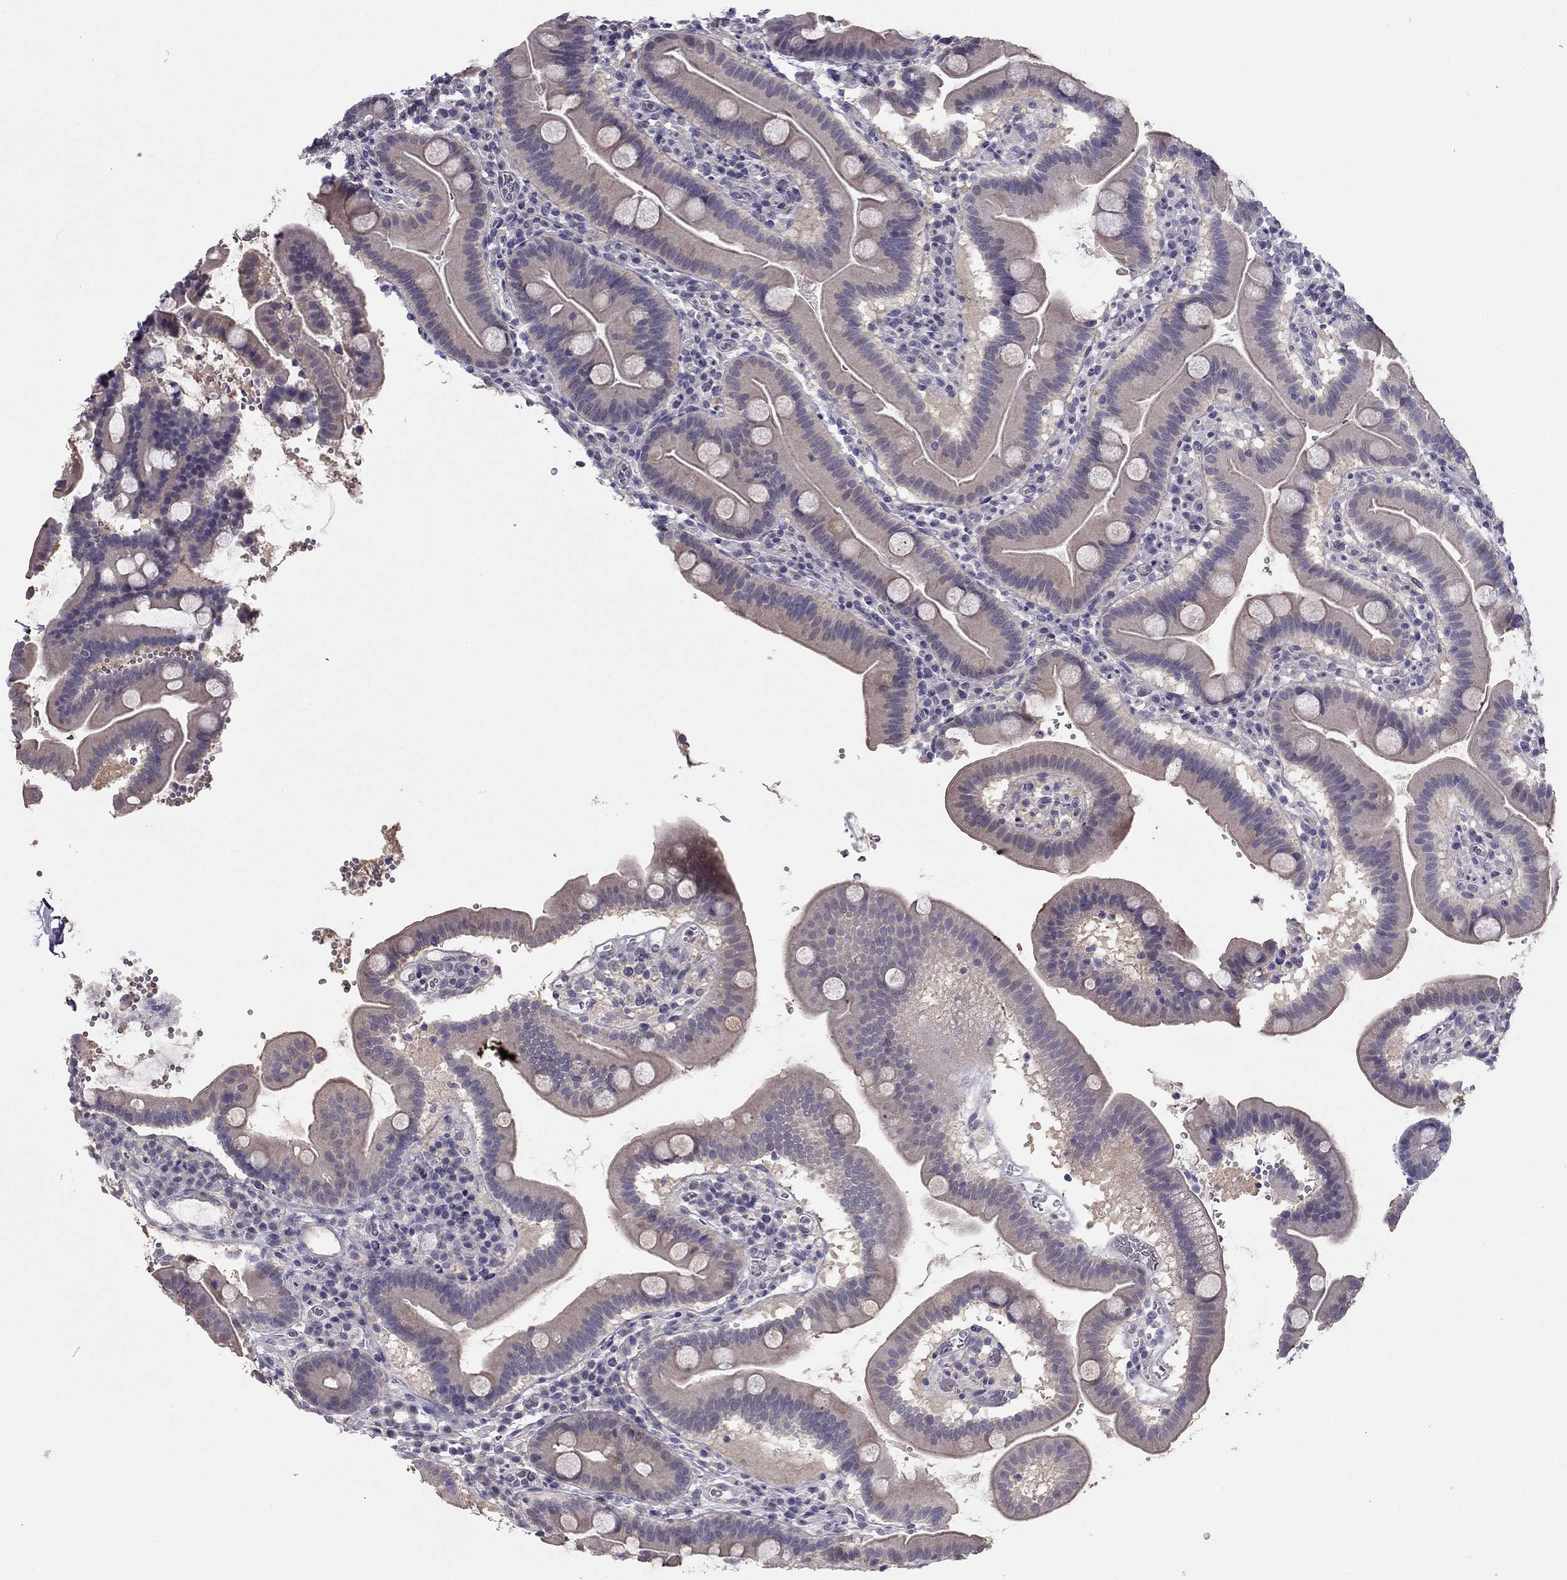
{"staining": {"intensity": "negative", "quantity": "none", "location": "none"}, "tissue": "duodenum", "cell_type": "Glandular cells", "image_type": "normal", "snomed": [{"axis": "morphology", "description": "Normal tissue, NOS"}, {"axis": "topography", "description": "Duodenum"}], "caption": "IHC image of benign human duodenum stained for a protein (brown), which reveals no staining in glandular cells.", "gene": "HSFX1", "patient": {"sex": "male", "age": 59}}